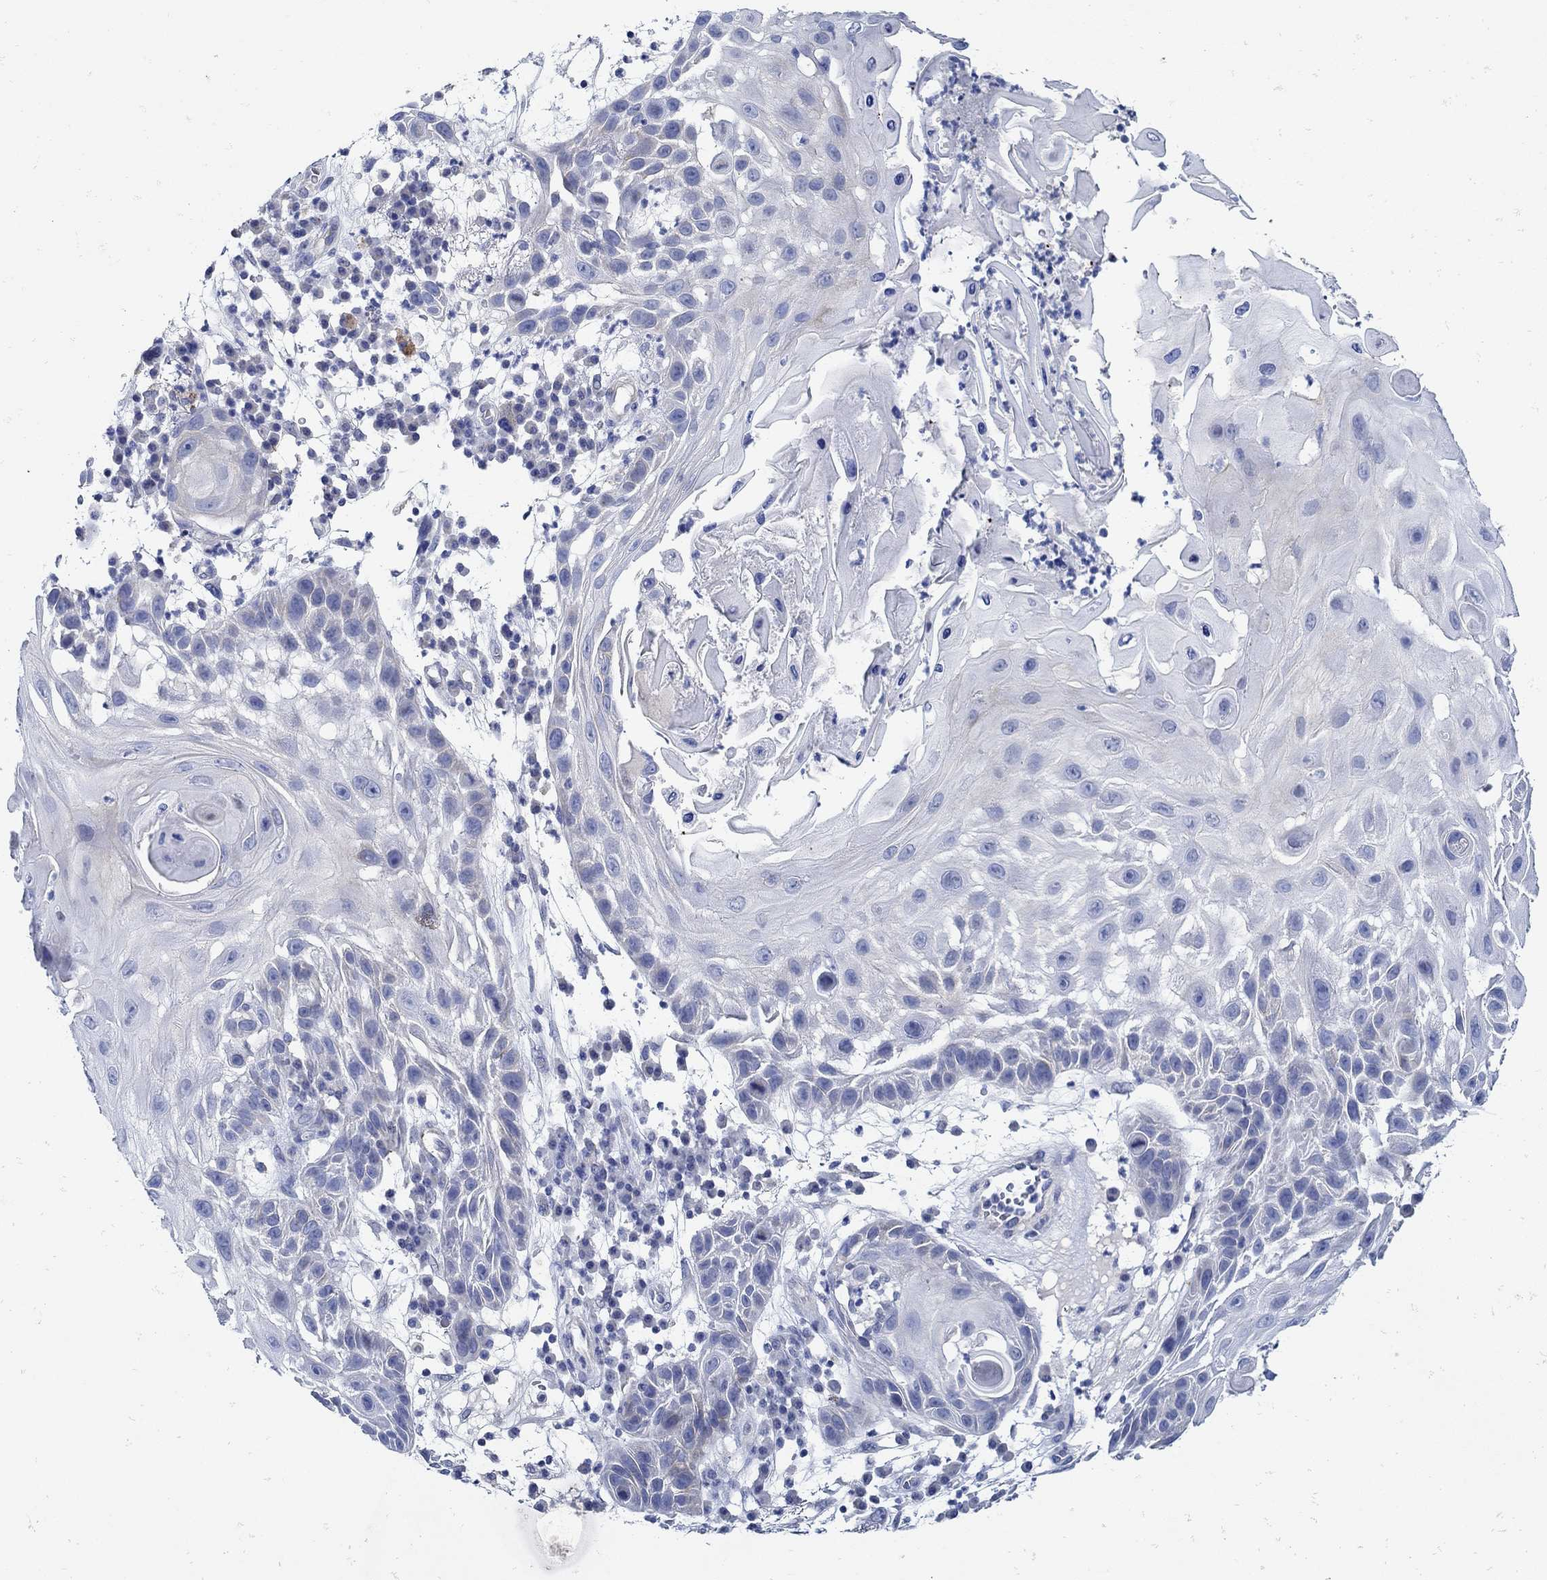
{"staining": {"intensity": "negative", "quantity": "none", "location": "none"}, "tissue": "skin cancer", "cell_type": "Tumor cells", "image_type": "cancer", "snomed": [{"axis": "morphology", "description": "Normal tissue, NOS"}, {"axis": "morphology", "description": "Squamous cell carcinoma, NOS"}, {"axis": "topography", "description": "Skin"}], "caption": "IHC photomicrograph of human squamous cell carcinoma (skin) stained for a protein (brown), which shows no expression in tumor cells.", "gene": "NOS1", "patient": {"sex": "male", "age": 79}}